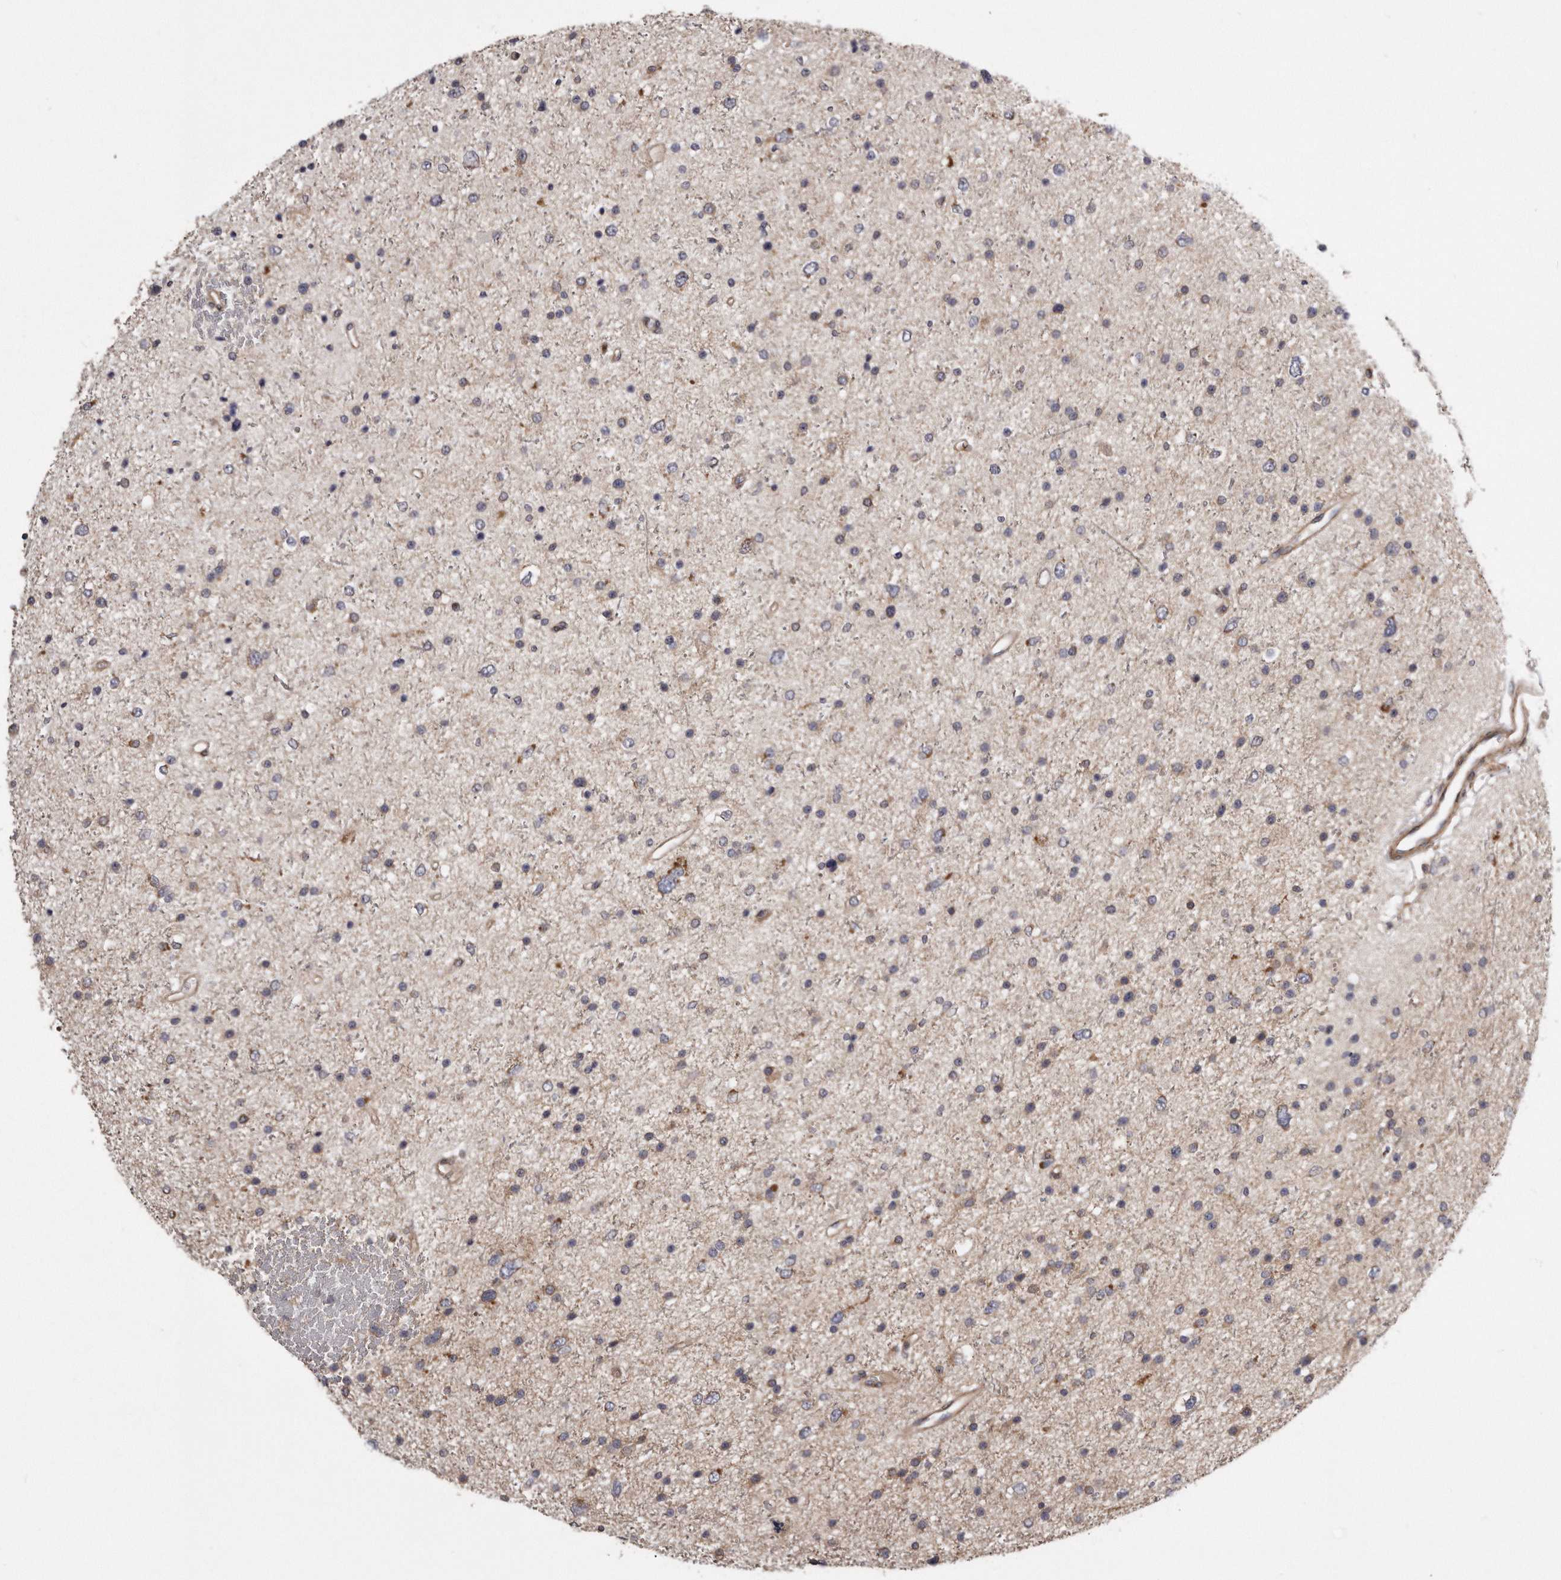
{"staining": {"intensity": "weak", "quantity": "25%-75%", "location": "cytoplasmic/membranous"}, "tissue": "glioma", "cell_type": "Tumor cells", "image_type": "cancer", "snomed": [{"axis": "morphology", "description": "Glioma, malignant, Low grade"}, {"axis": "topography", "description": "Brain"}], "caption": "Glioma was stained to show a protein in brown. There is low levels of weak cytoplasmic/membranous expression in about 25%-75% of tumor cells.", "gene": "ARMCX1", "patient": {"sex": "female", "age": 37}}